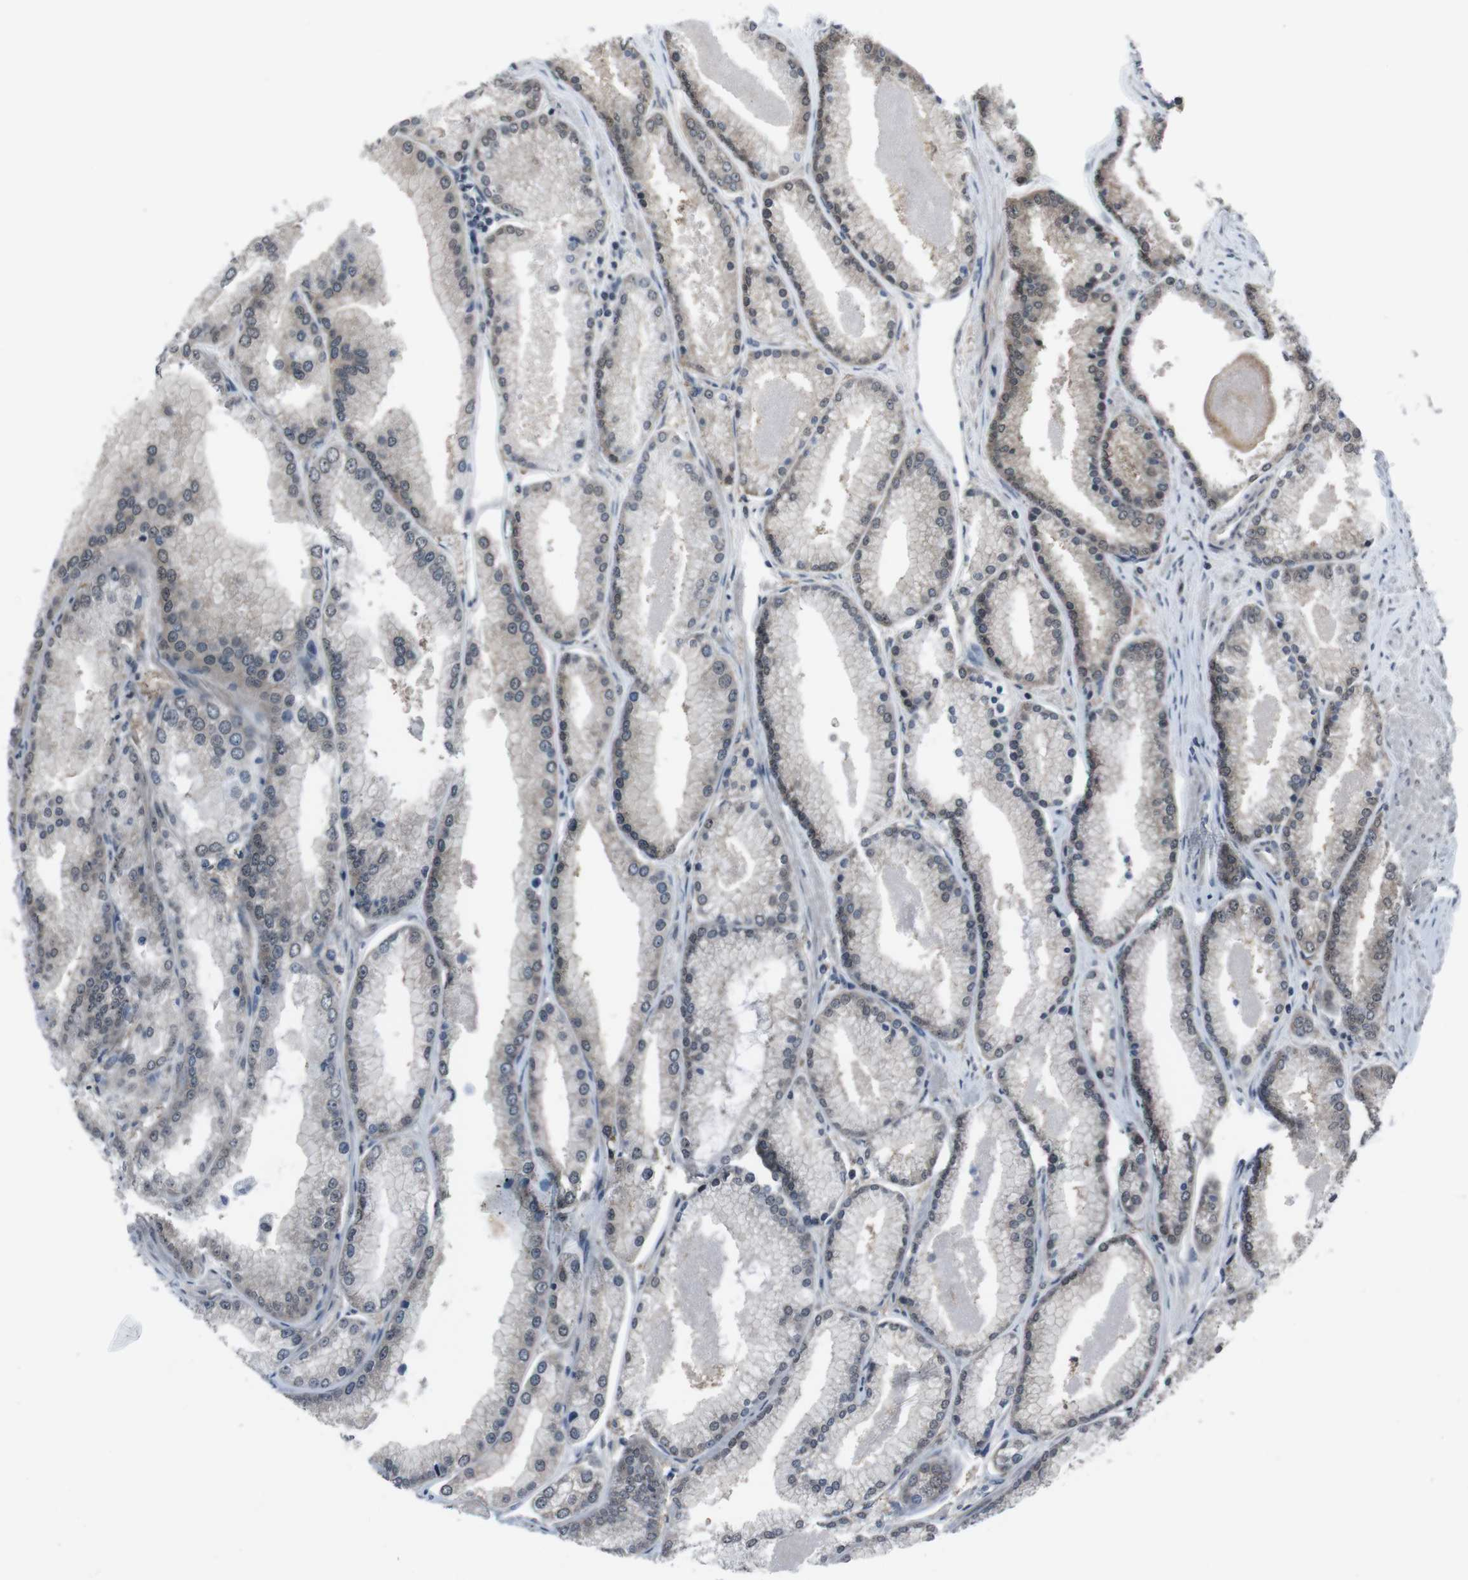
{"staining": {"intensity": "moderate", "quantity": "<25%", "location": "nuclear"}, "tissue": "prostate cancer", "cell_type": "Tumor cells", "image_type": "cancer", "snomed": [{"axis": "morphology", "description": "Adenocarcinoma, High grade"}, {"axis": "topography", "description": "Prostate"}], "caption": "DAB (3,3'-diaminobenzidine) immunohistochemical staining of human prostate cancer exhibits moderate nuclear protein expression in about <25% of tumor cells.", "gene": "SS18L1", "patient": {"sex": "male", "age": 61}}